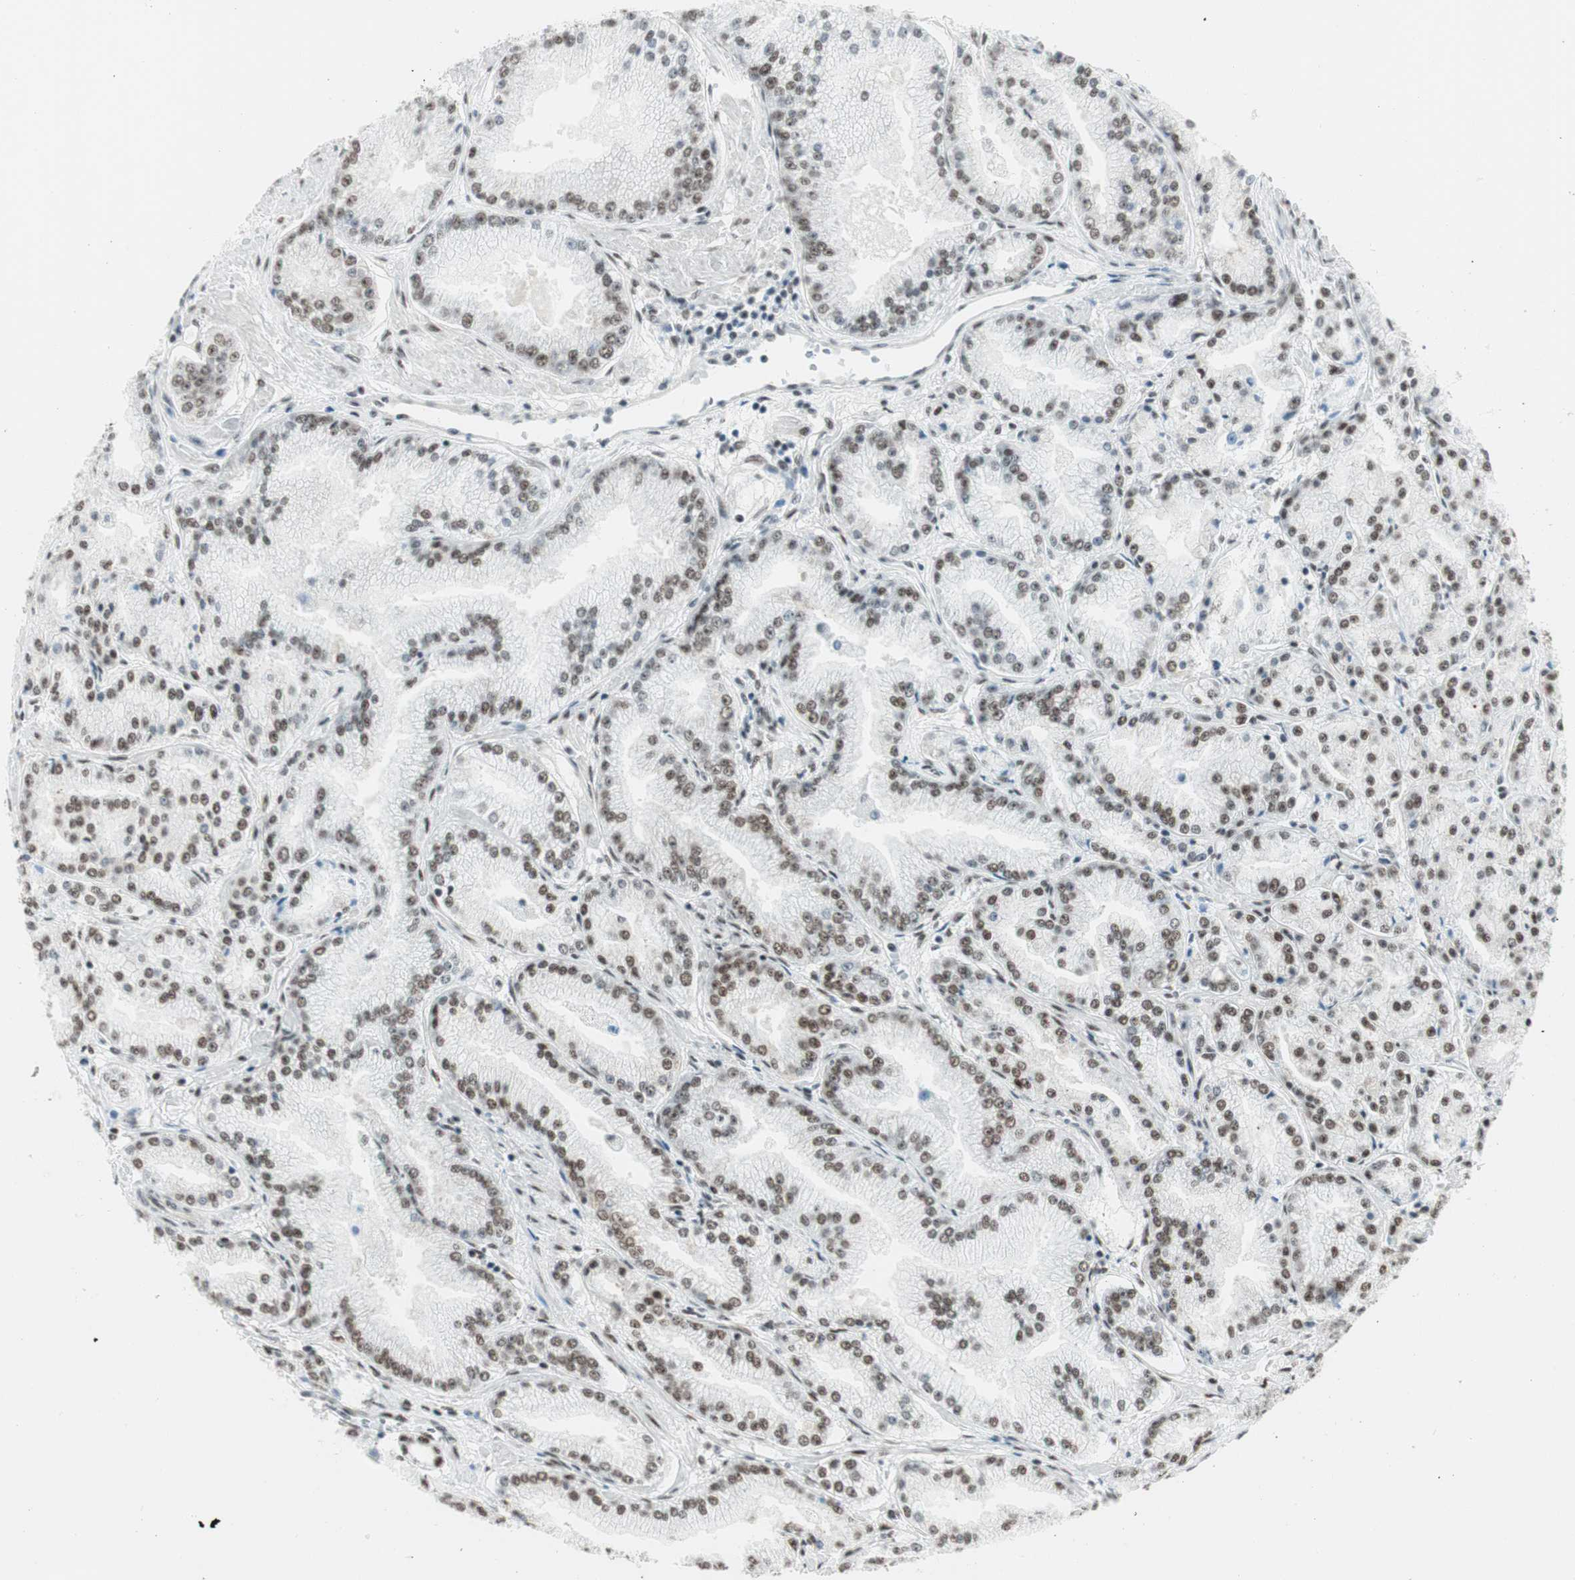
{"staining": {"intensity": "moderate", "quantity": ">75%", "location": "nuclear"}, "tissue": "prostate cancer", "cell_type": "Tumor cells", "image_type": "cancer", "snomed": [{"axis": "morphology", "description": "Adenocarcinoma, High grade"}, {"axis": "topography", "description": "Prostate"}], "caption": "Protein staining by immunohistochemistry (IHC) exhibits moderate nuclear staining in about >75% of tumor cells in high-grade adenocarcinoma (prostate).", "gene": "HEXIM1", "patient": {"sex": "male", "age": 61}}